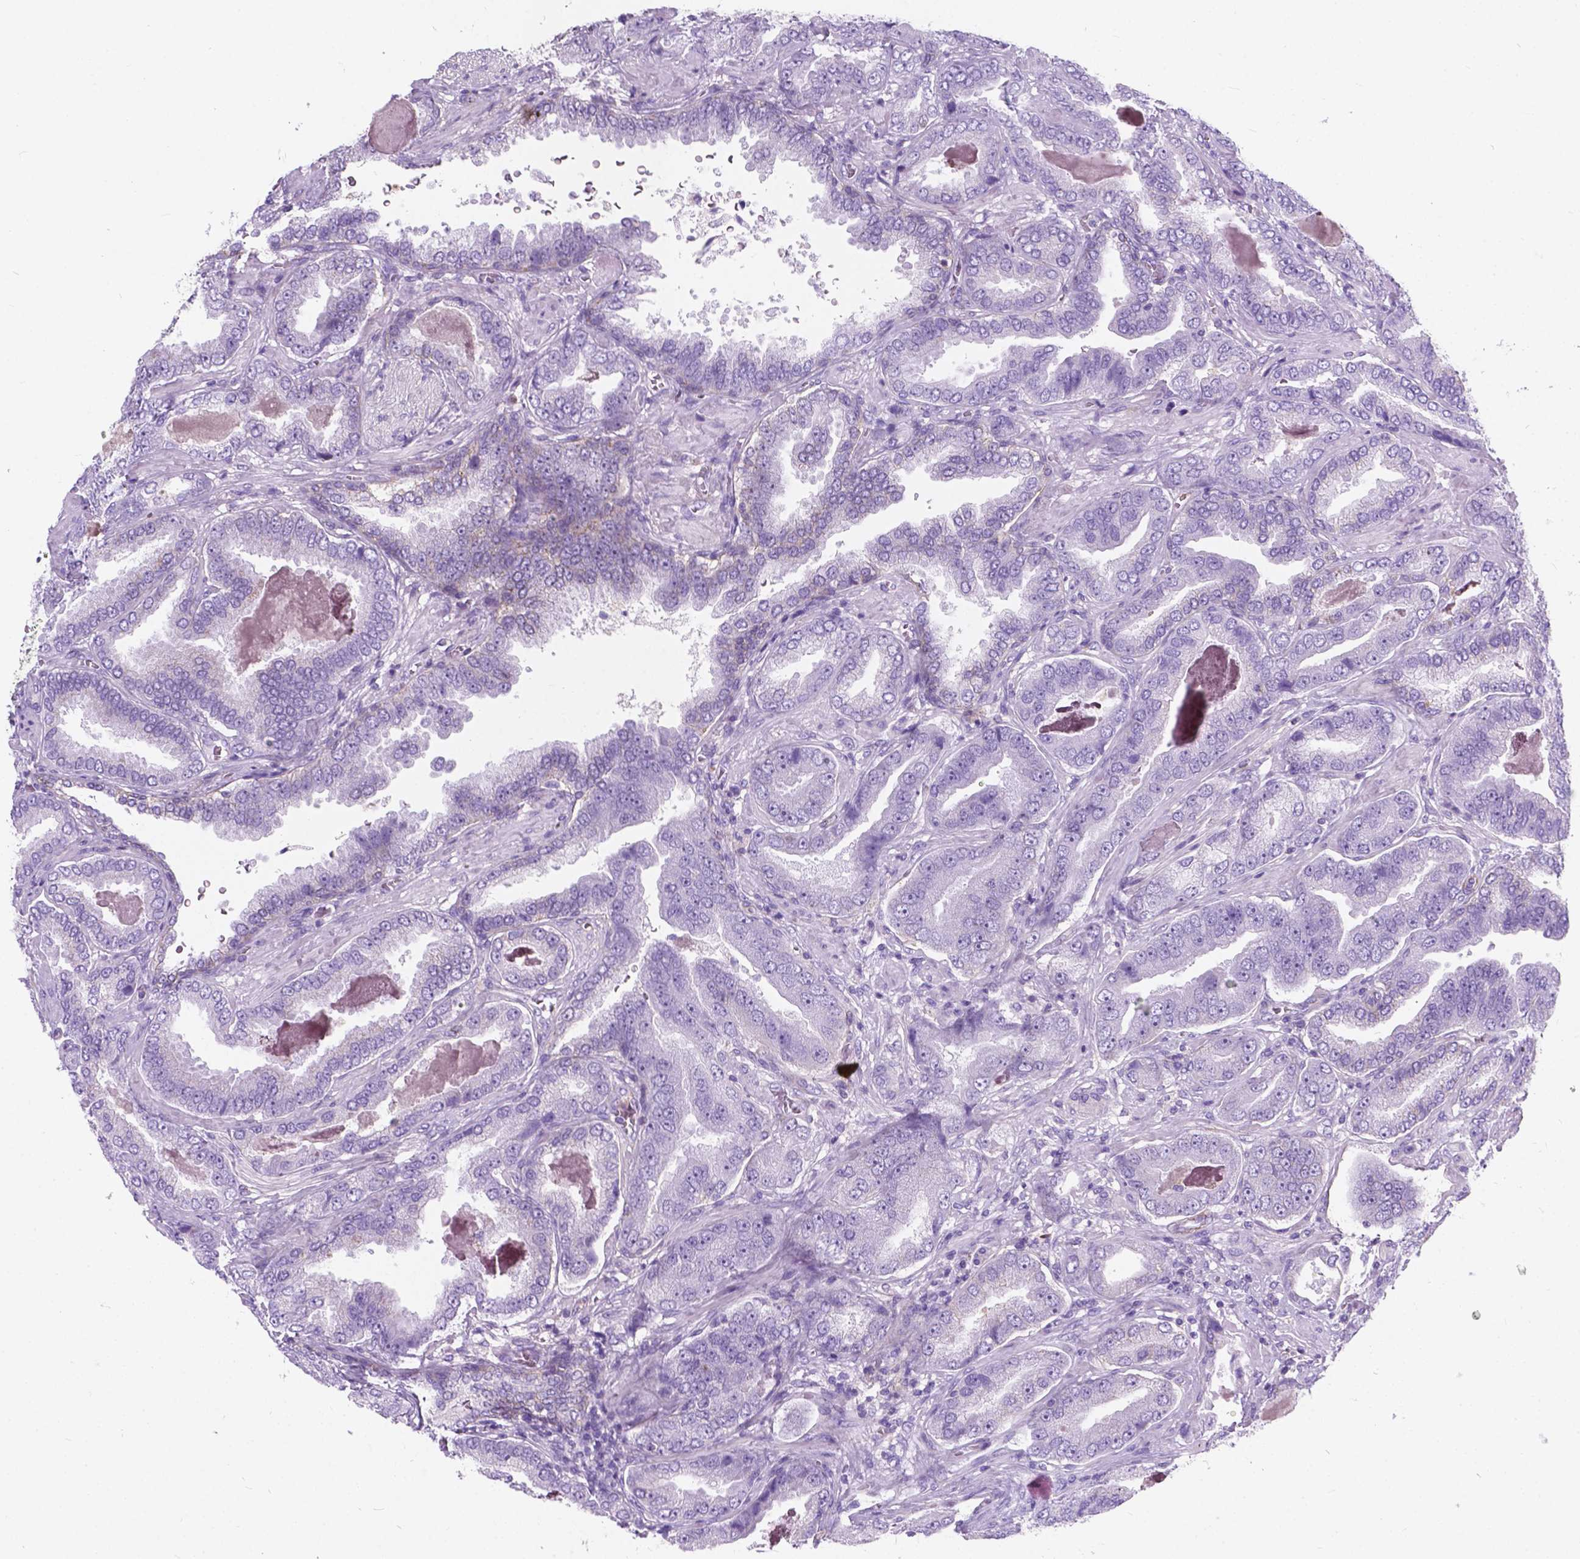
{"staining": {"intensity": "negative", "quantity": "none", "location": "none"}, "tissue": "prostate cancer", "cell_type": "Tumor cells", "image_type": "cancer", "snomed": [{"axis": "morphology", "description": "Adenocarcinoma, NOS"}, {"axis": "topography", "description": "Prostate"}], "caption": "Immunohistochemical staining of human prostate cancer displays no significant positivity in tumor cells.", "gene": "KIAA0040", "patient": {"sex": "male", "age": 64}}